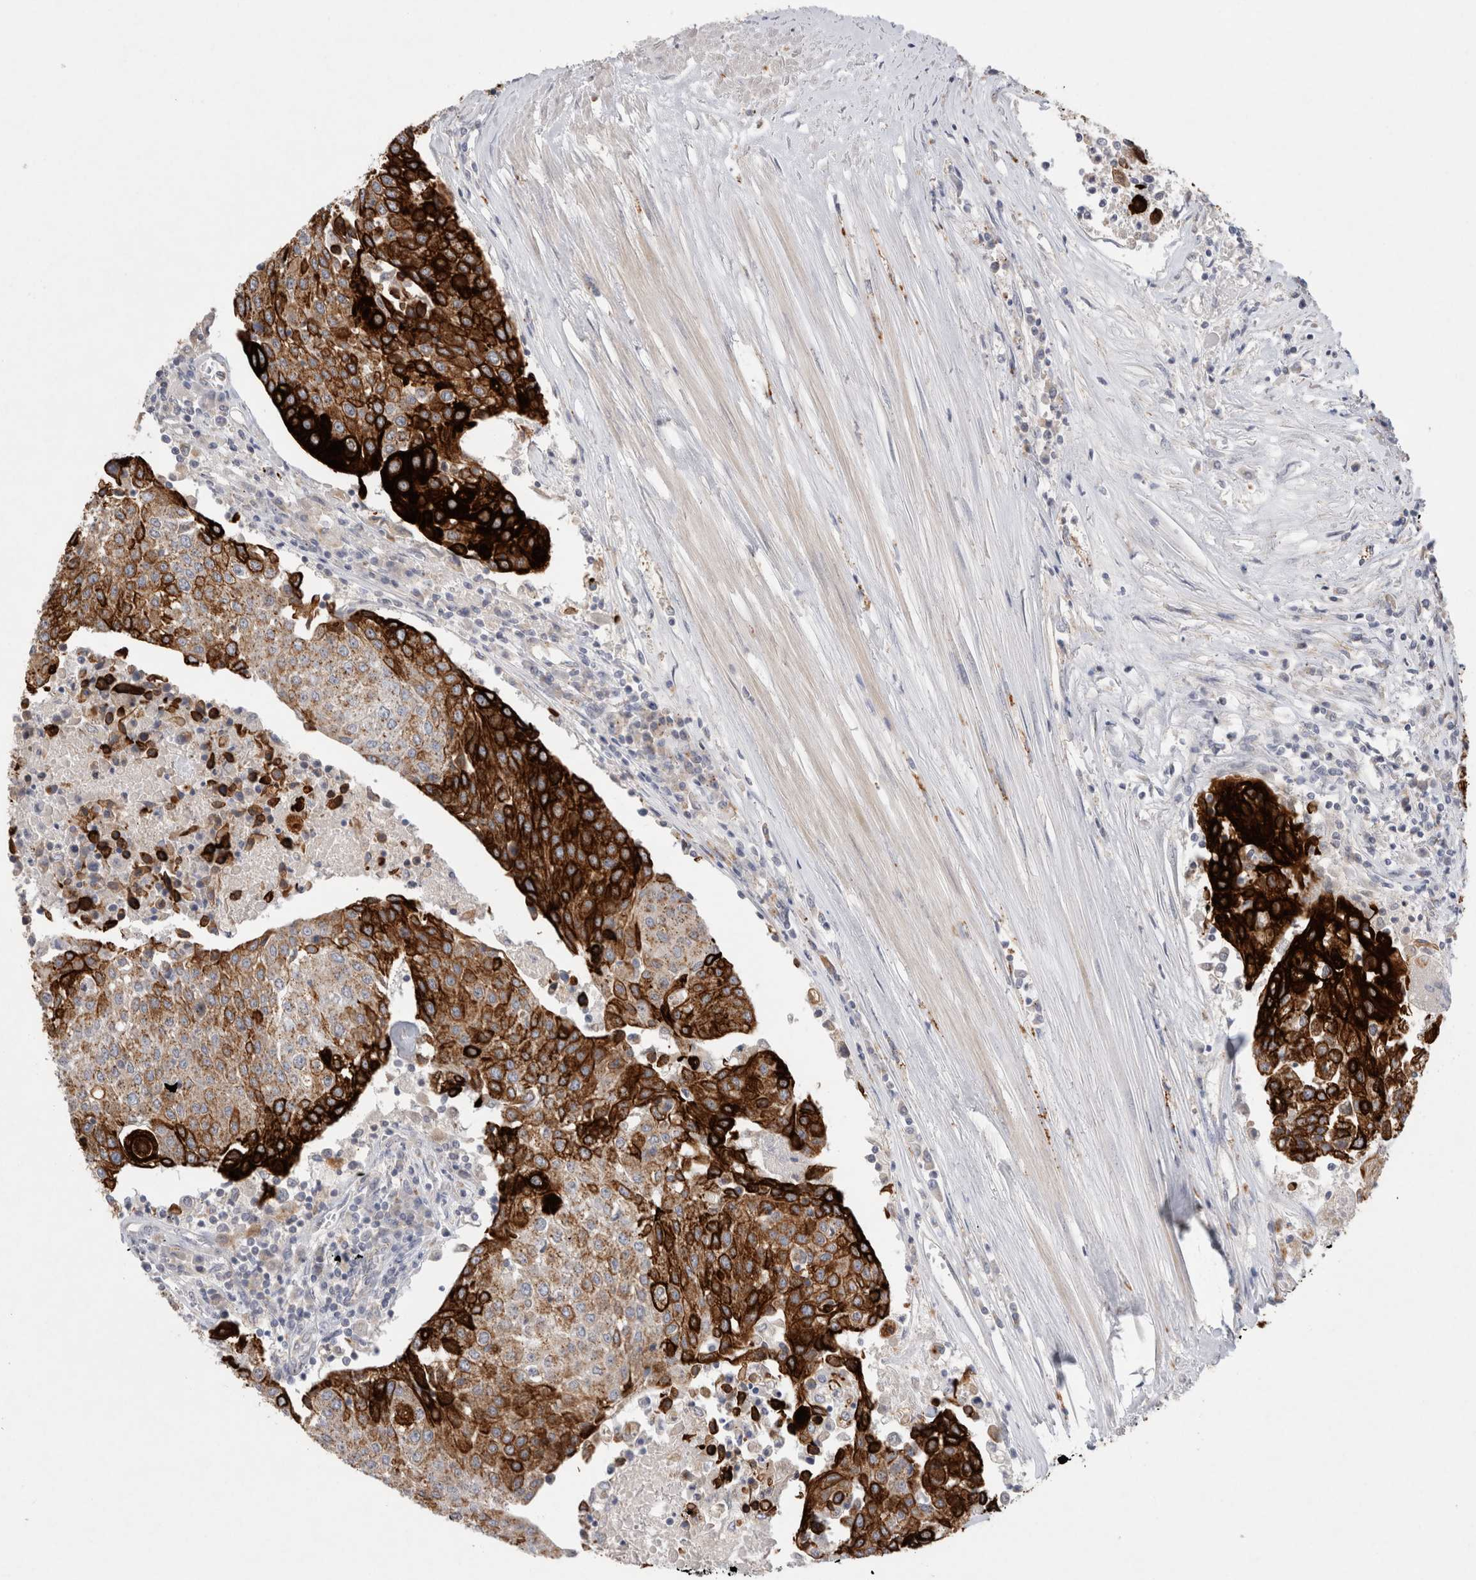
{"staining": {"intensity": "strong", "quantity": "25%-75%", "location": "cytoplasmic/membranous"}, "tissue": "urothelial cancer", "cell_type": "Tumor cells", "image_type": "cancer", "snomed": [{"axis": "morphology", "description": "Urothelial carcinoma, High grade"}, {"axis": "topography", "description": "Urinary bladder"}], "caption": "Human high-grade urothelial carcinoma stained with a brown dye demonstrates strong cytoplasmic/membranous positive expression in about 25%-75% of tumor cells.", "gene": "GAA", "patient": {"sex": "female", "age": 85}}